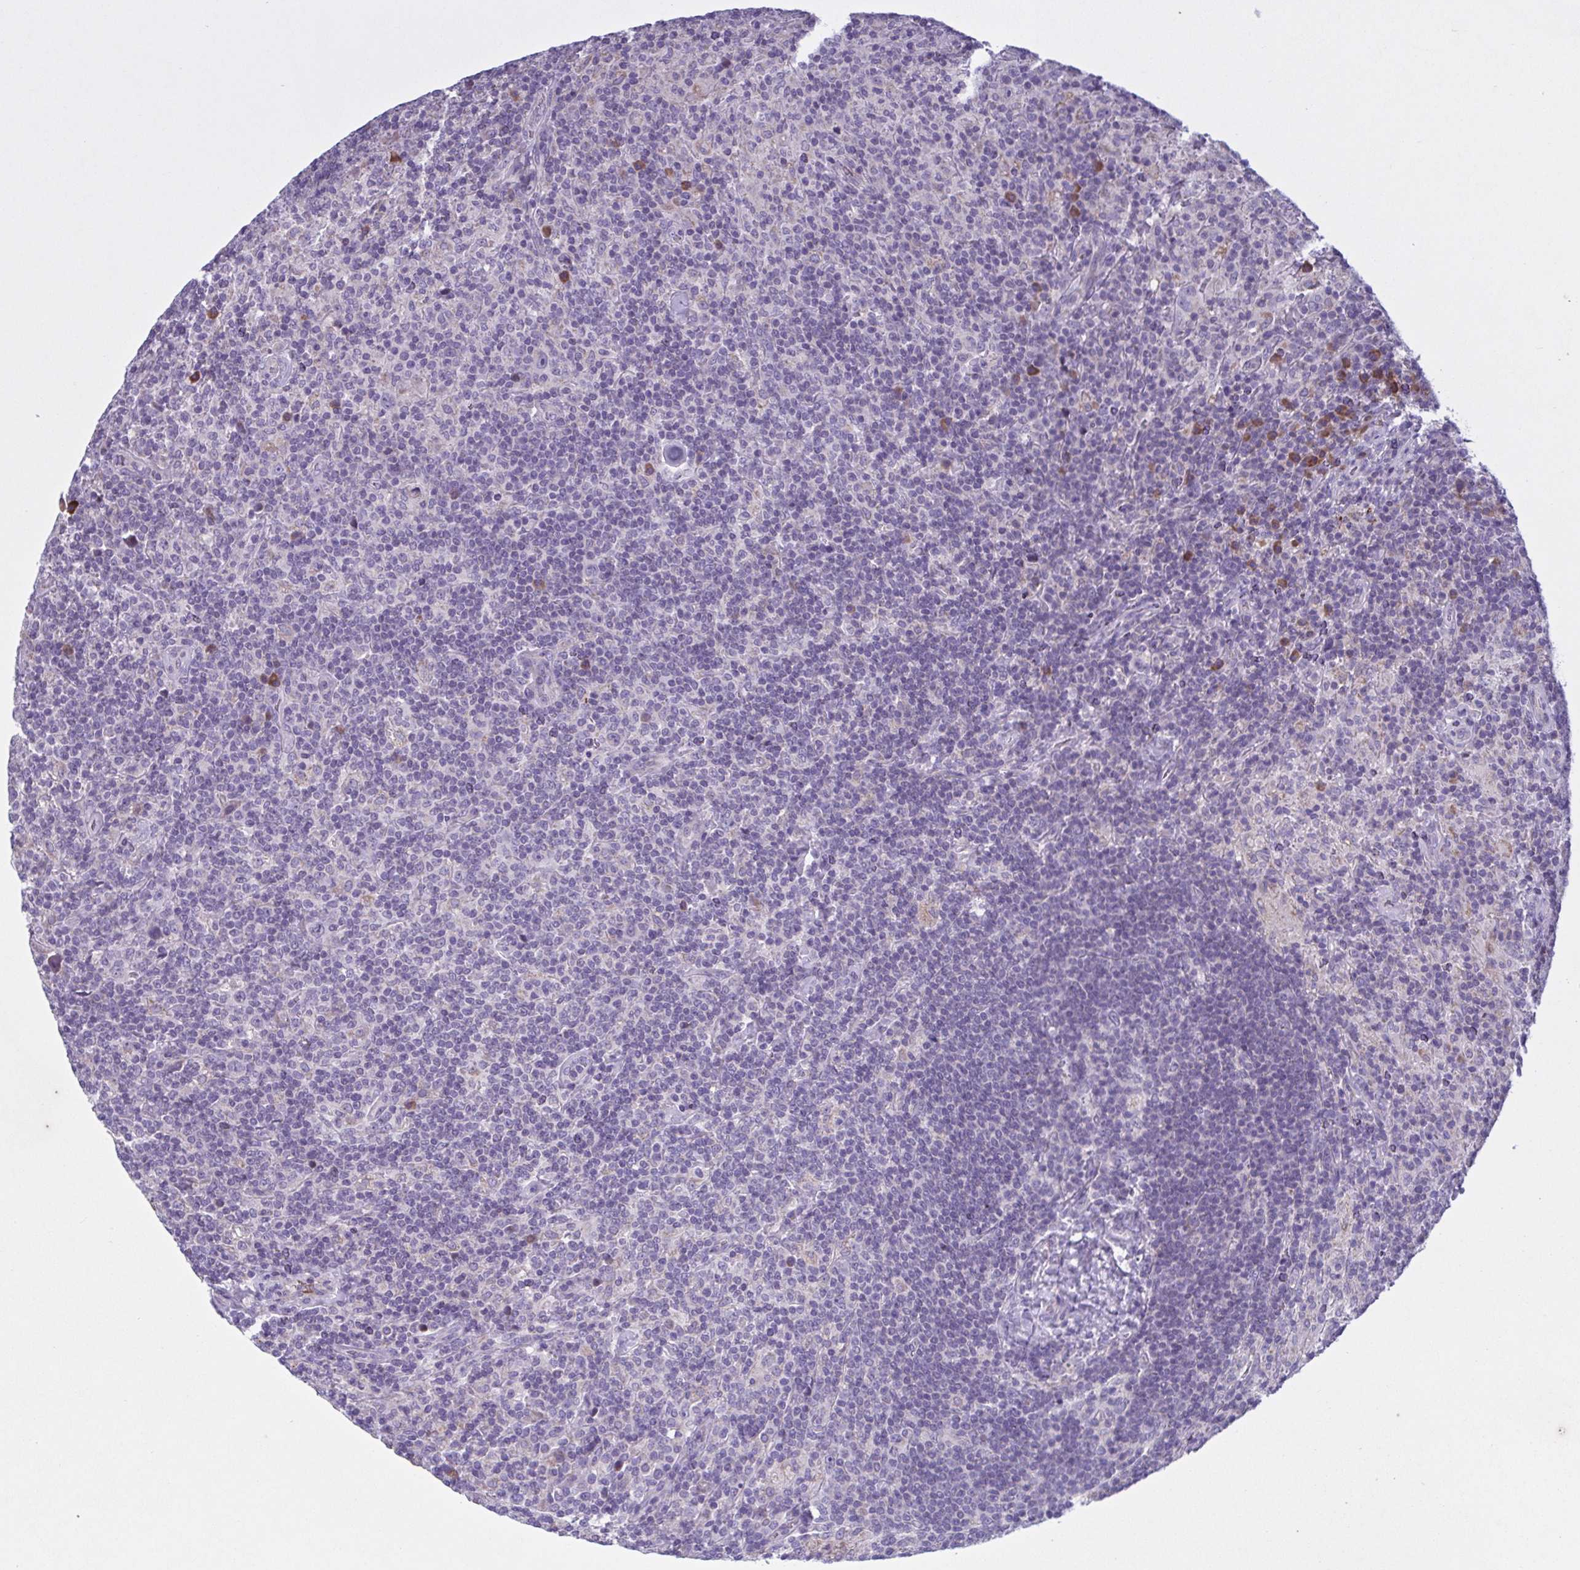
{"staining": {"intensity": "negative", "quantity": "none", "location": "none"}, "tissue": "lymphoma", "cell_type": "Tumor cells", "image_type": "cancer", "snomed": [{"axis": "morphology", "description": "Hodgkin's disease, NOS"}, {"axis": "topography", "description": "Lymph node"}], "caption": "DAB (3,3'-diaminobenzidine) immunohistochemical staining of human Hodgkin's disease shows no significant staining in tumor cells.", "gene": "F13B", "patient": {"sex": "male", "age": 70}}